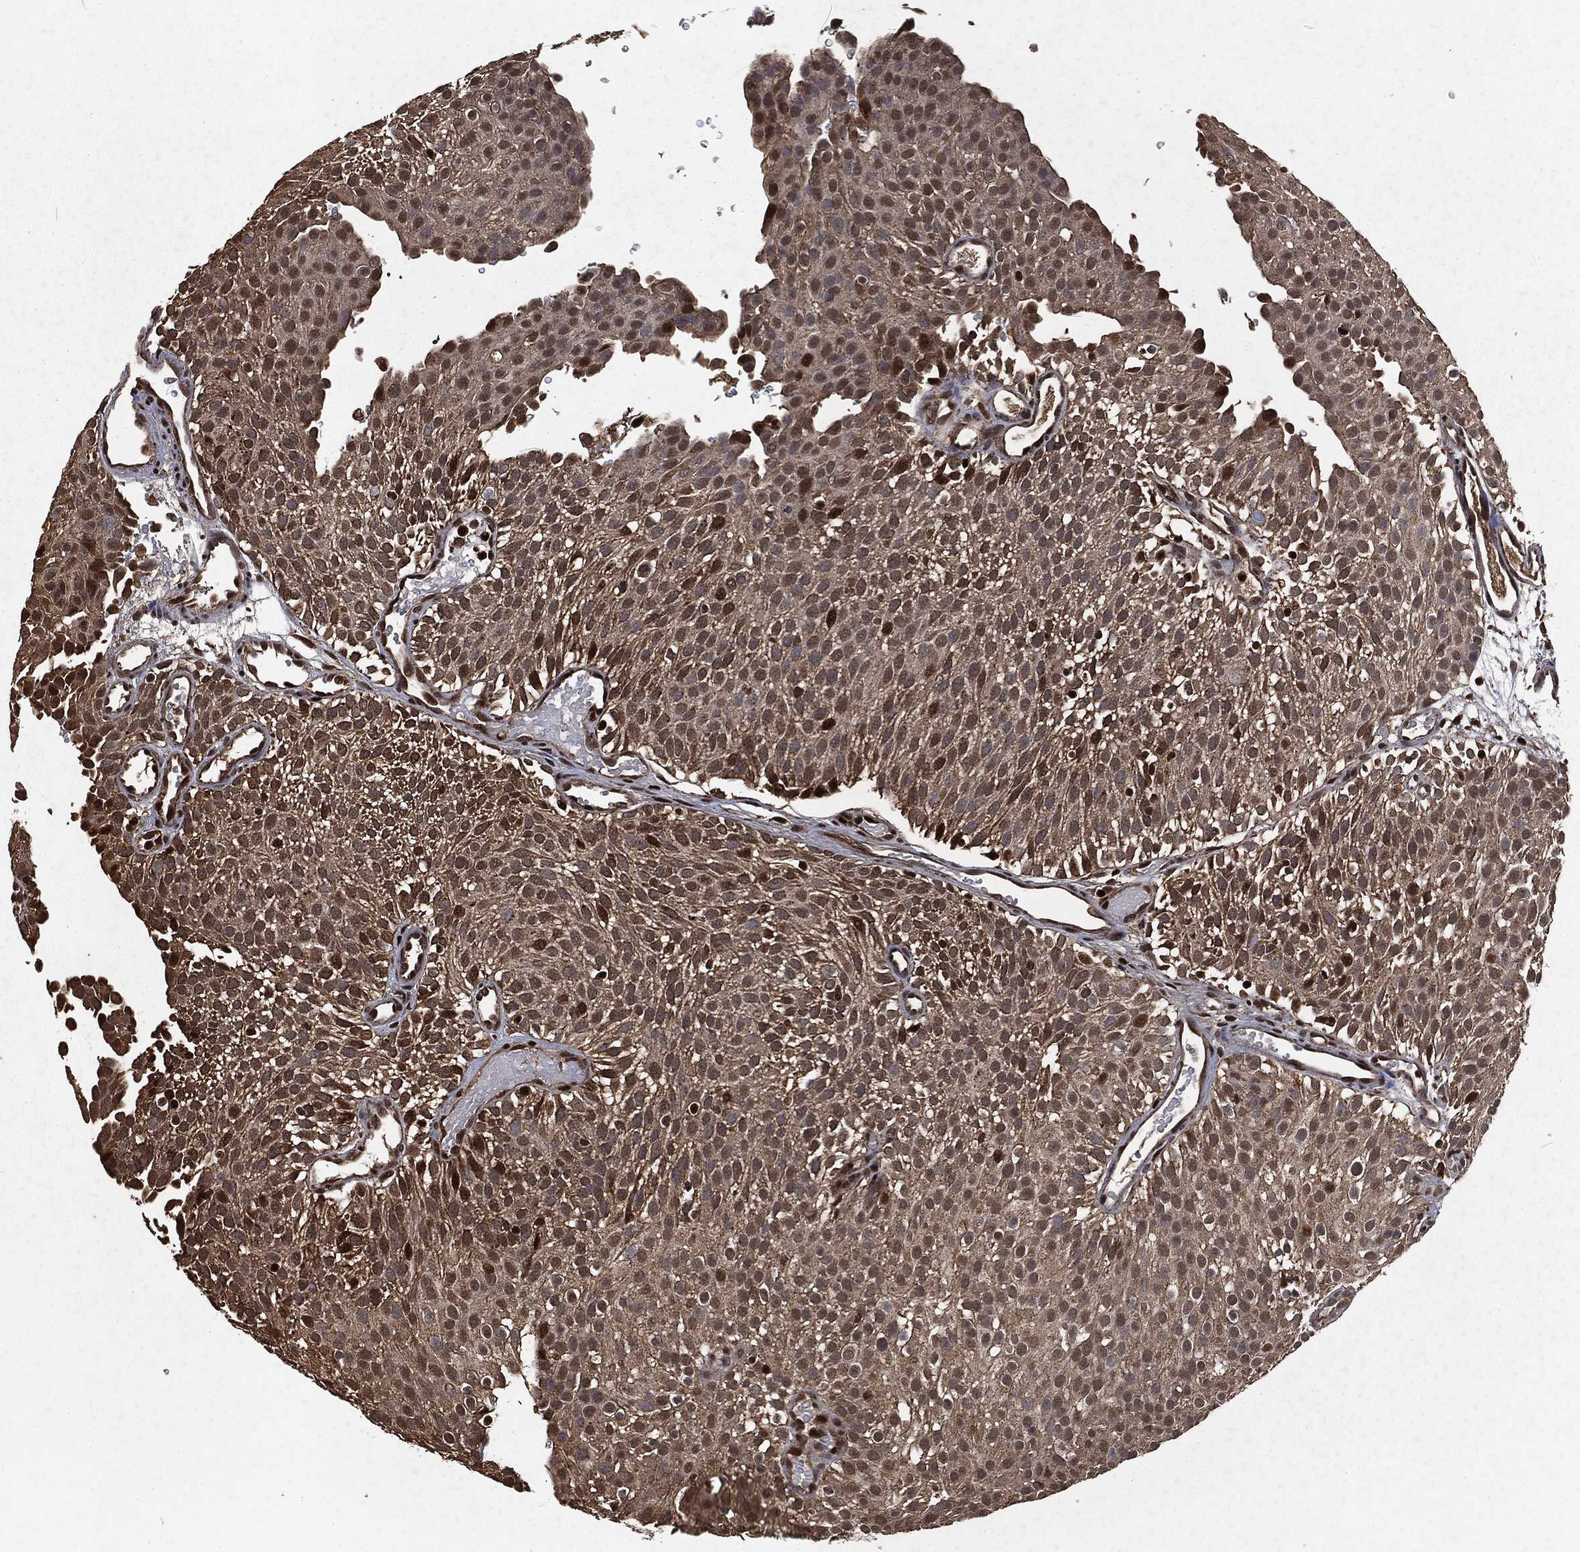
{"staining": {"intensity": "moderate", "quantity": "25%-75%", "location": "nuclear"}, "tissue": "urothelial cancer", "cell_type": "Tumor cells", "image_type": "cancer", "snomed": [{"axis": "morphology", "description": "Urothelial carcinoma, Low grade"}, {"axis": "topography", "description": "Urinary bladder"}], "caption": "IHC staining of urothelial cancer, which reveals medium levels of moderate nuclear positivity in about 25%-75% of tumor cells indicating moderate nuclear protein staining. The staining was performed using DAB (brown) for protein detection and nuclei were counterstained in hematoxylin (blue).", "gene": "SNAI1", "patient": {"sex": "male", "age": 78}}